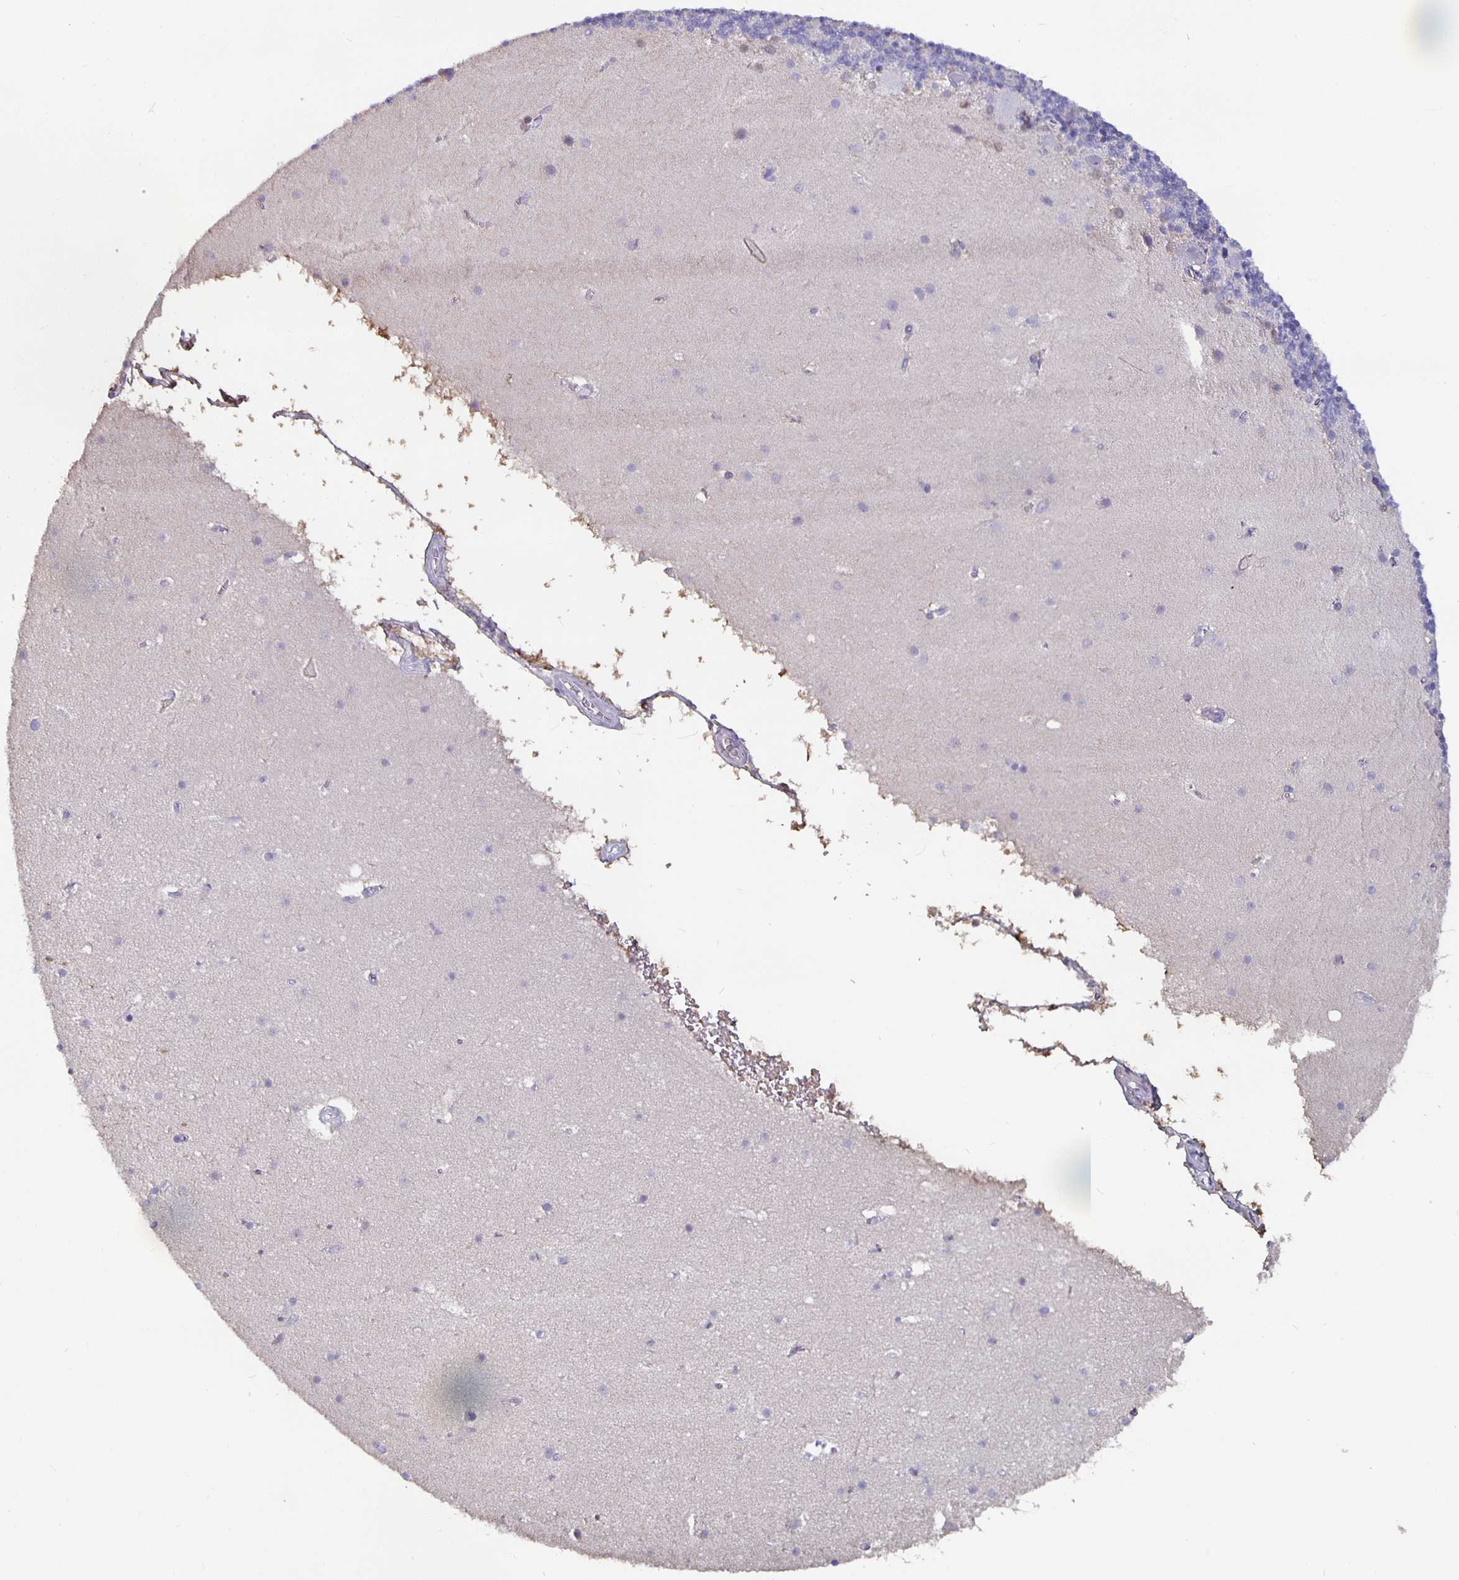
{"staining": {"intensity": "negative", "quantity": "none", "location": "none"}, "tissue": "cerebellum", "cell_type": "Cells in granular layer", "image_type": "normal", "snomed": [{"axis": "morphology", "description": "Normal tissue, NOS"}, {"axis": "topography", "description": "Cerebellum"}], "caption": "Cells in granular layer are negative for protein expression in benign human cerebellum. Brightfield microscopy of IHC stained with DAB (brown) and hematoxylin (blue), captured at high magnification.", "gene": "GPX4", "patient": {"sex": "male", "age": 70}}